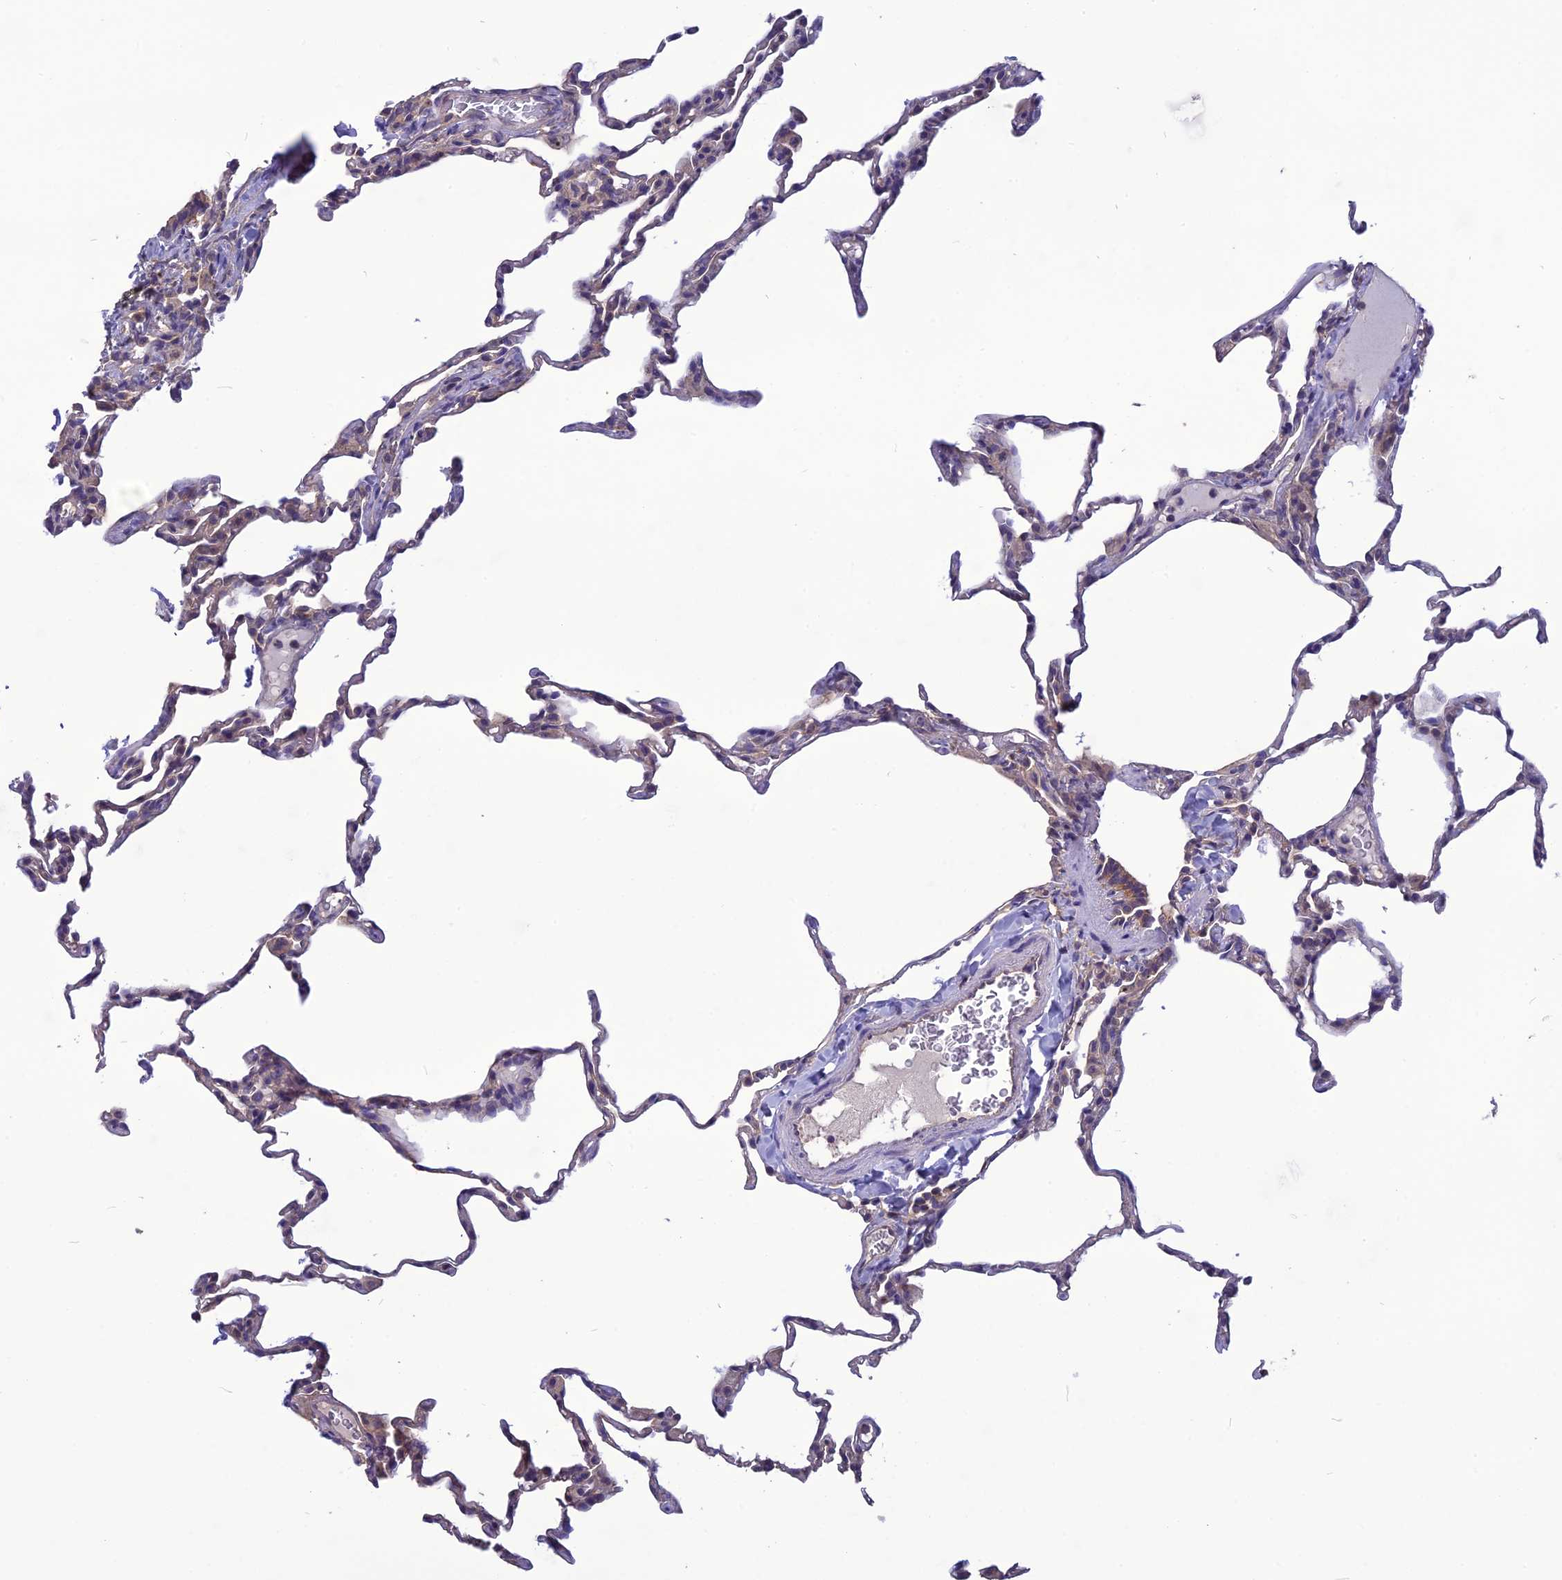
{"staining": {"intensity": "negative", "quantity": "none", "location": "none"}, "tissue": "lung", "cell_type": "Alveolar cells", "image_type": "normal", "snomed": [{"axis": "morphology", "description": "Normal tissue, NOS"}, {"axis": "topography", "description": "Lung"}], "caption": "Protein analysis of unremarkable lung exhibits no significant positivity in alveolar cells. Brightfield microscopy of IHC stained with DAB (brown) and hematoxylin (blue), captured at high magnification.", "gene": "PSMF1", "patient": {"sex": "male", "age": 20}}